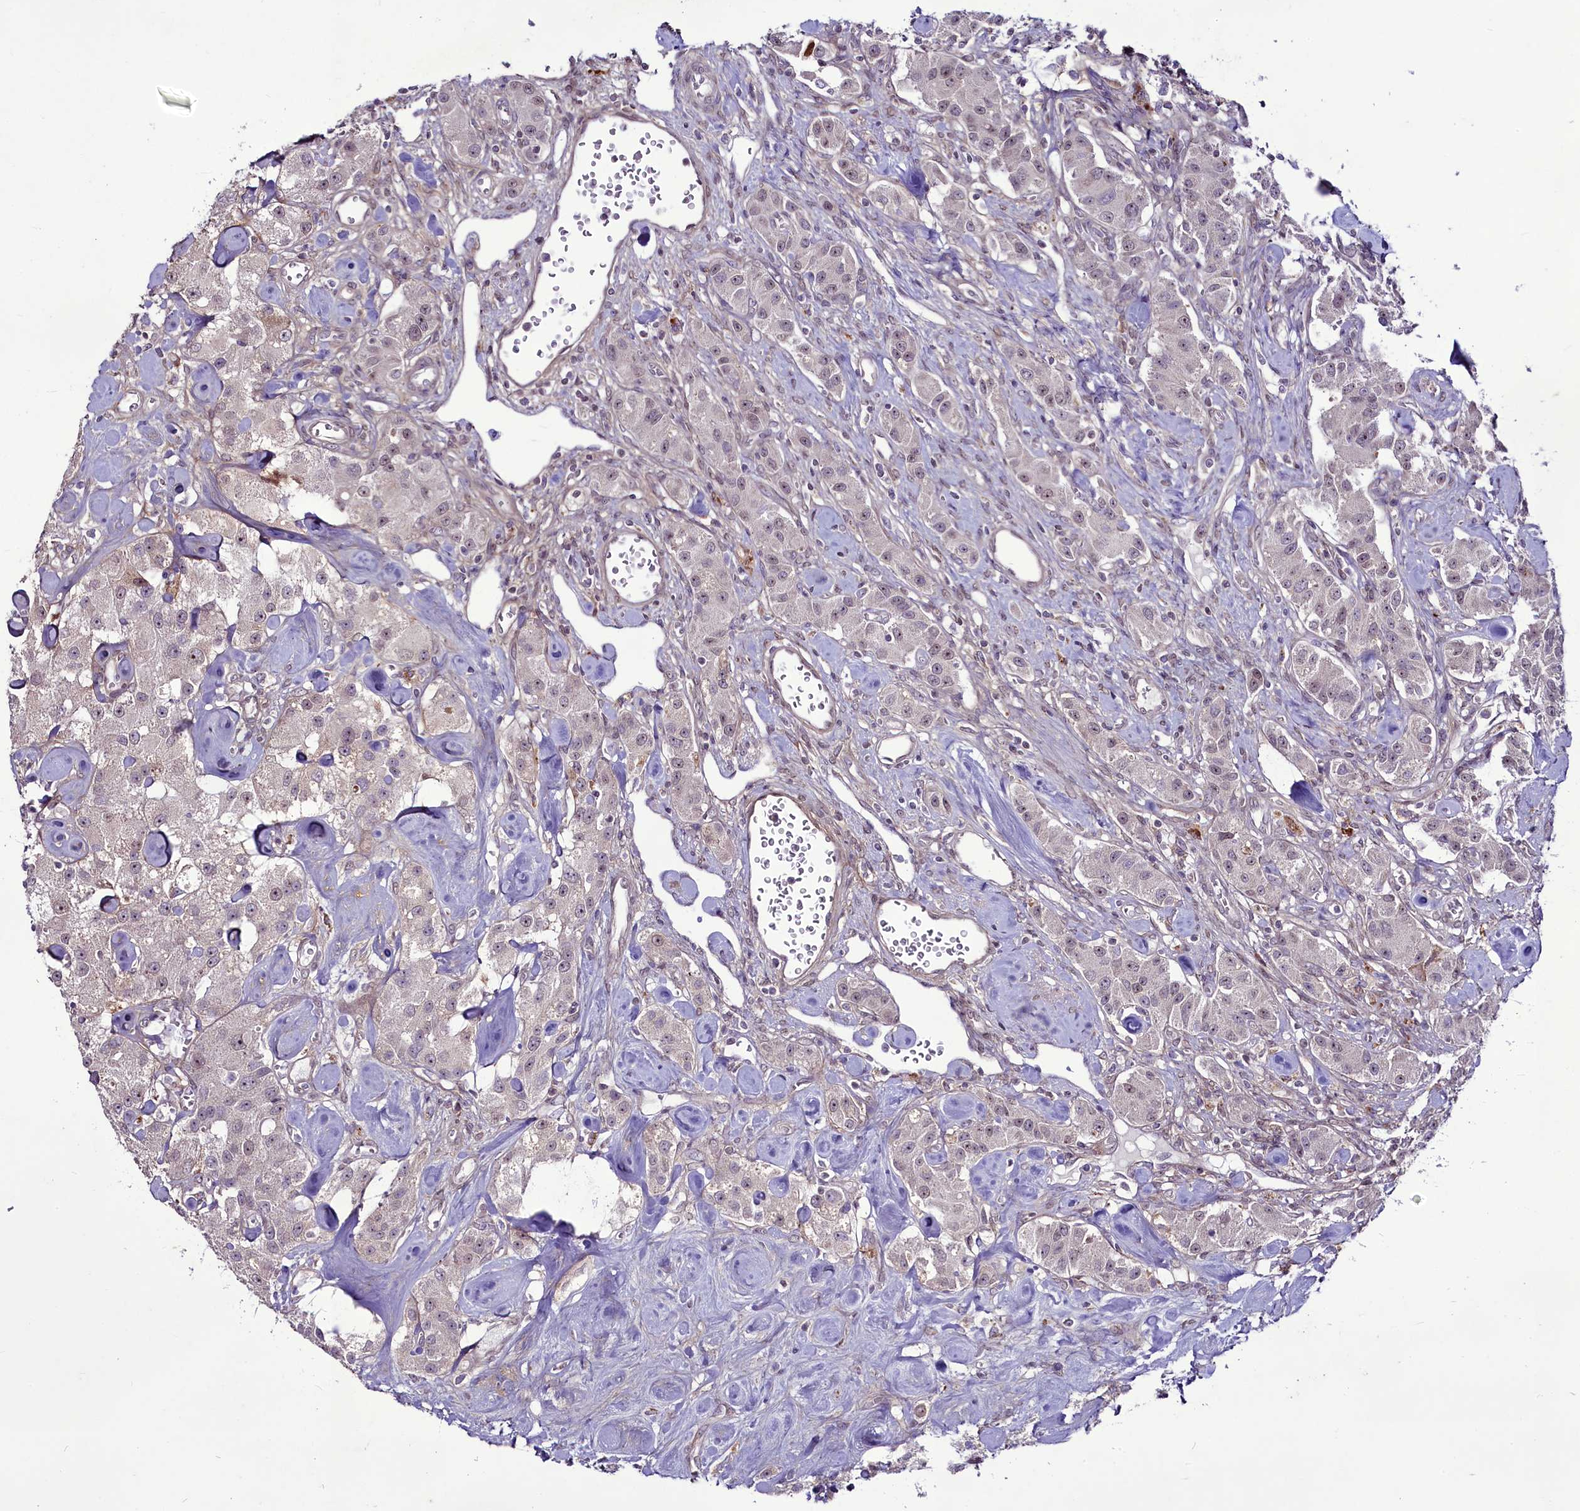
{"staining": {"intensity": "weak", "quantity": "<25%", "location": "nuclear"}, "tissue": "carcinoid", "cell_type": "Tumor cells", "image_type": "cancer", "snomed": [{"axis": "morphology", "description": "Carcinoid, malignant, NOS"}, {"axis": "topography", "description": "Pancreas"}], "caption": "Immunohistochemistry (IHC) of human carcinoid (malignant) displays no expression in tumor cells. Brightfield microscopy of immunohistochemistry (IHC) stained with DAB (brown) and hematoxylin (blue), captured at high magnification.", "gene": "RSBN1", "patient": {"sex": "male", "age": 41}}